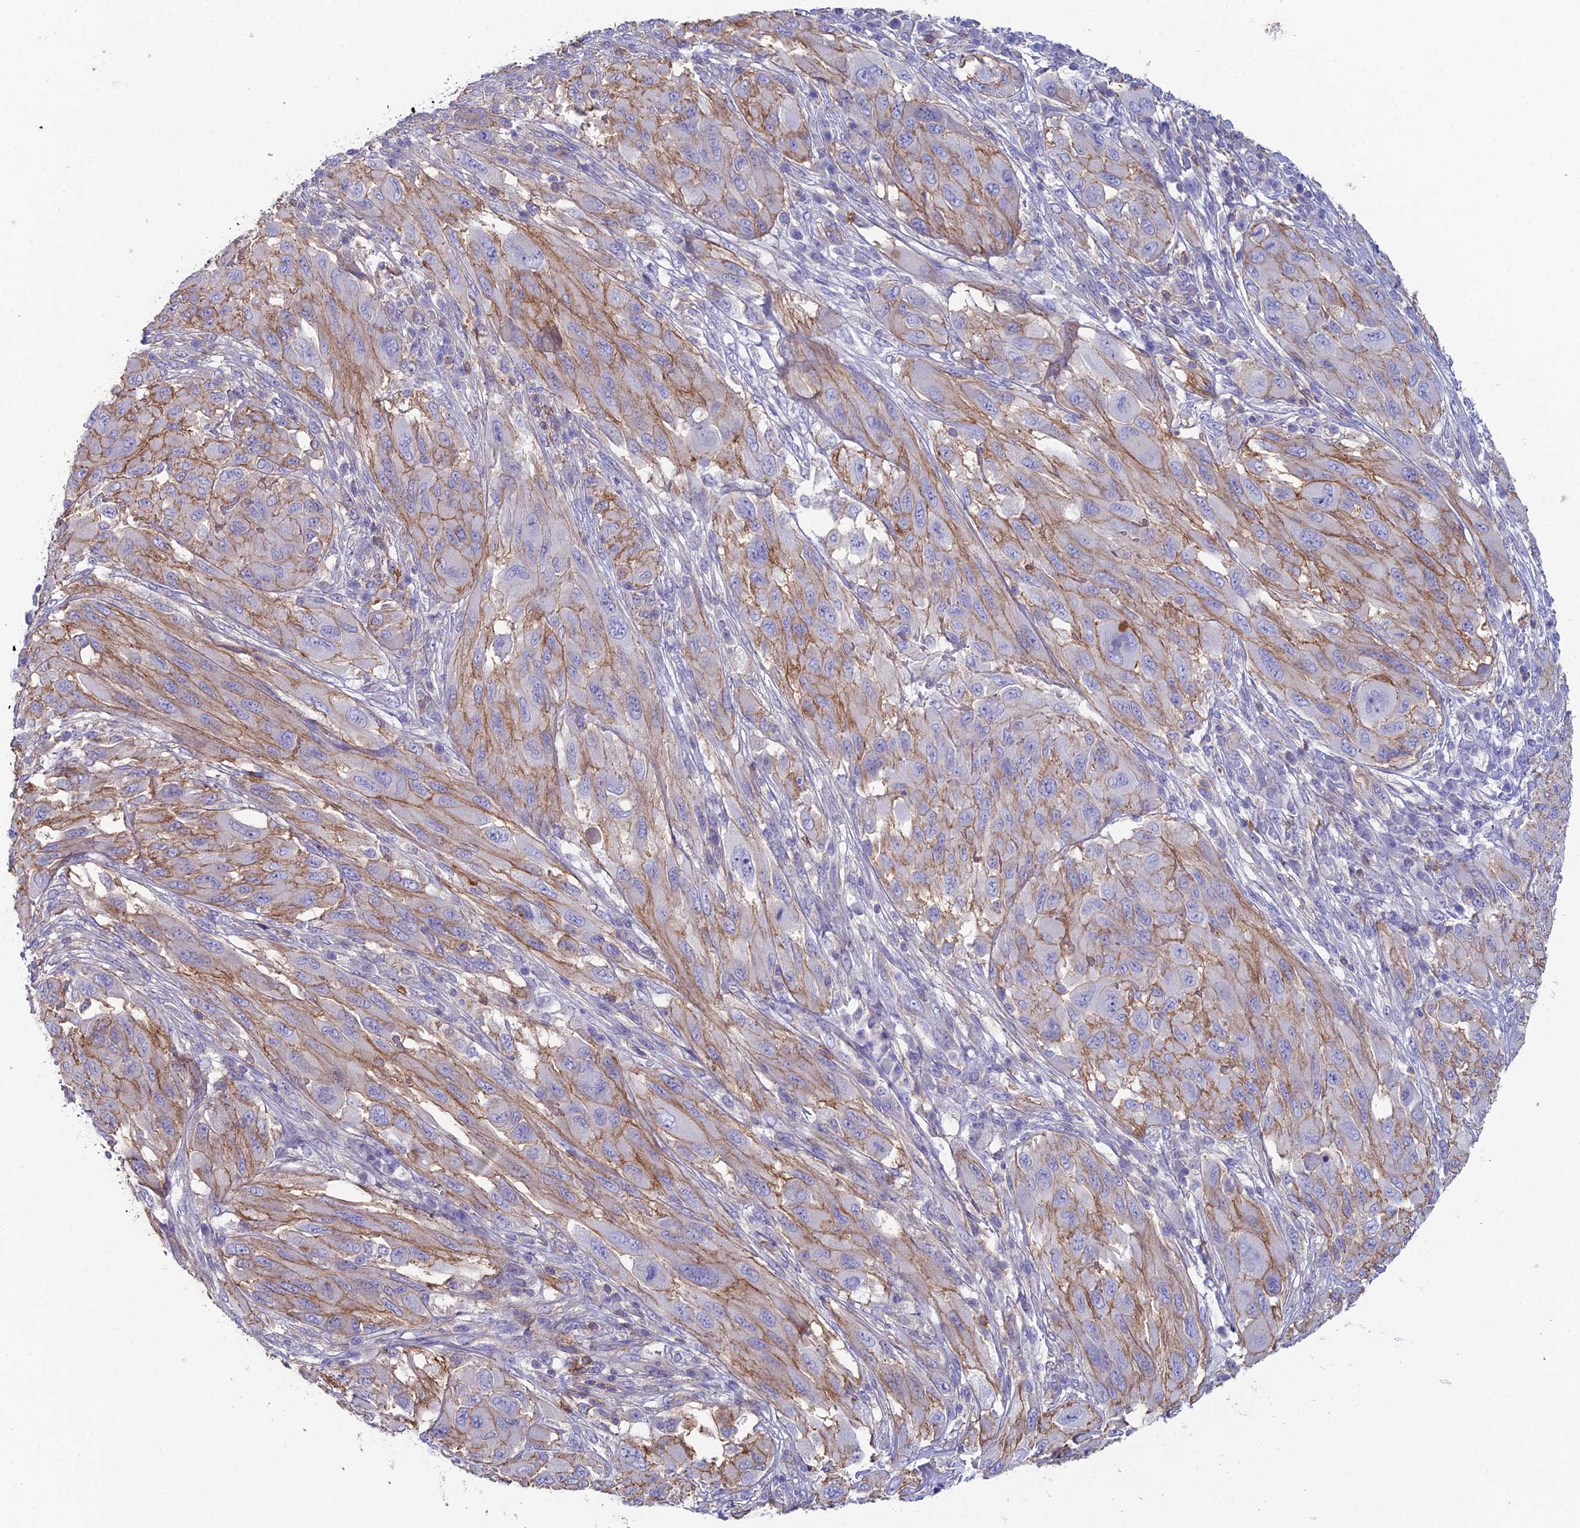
{"staining": {"intensity": "moderate", "quantity": "25%-75%", "location": "cytoplasmic/membranous"}, "tissue": "melanoma", "cell_type": "Tumor cells", "image_type": "cancer", "snomed": [{"axis": "morphology", "description": "Malignant melanoma, NOS"}, {"axis": "topography", "description": "Skin"}], "caption": "Malignant melanoma was stained to show a protein in brown. There is medium levels of moderate cytoplasmic/membranous positivity in approximately 25%-75% of tumor cells.", "gene": "NCAM1", "patient": {"sex": "female", "age": 91}}